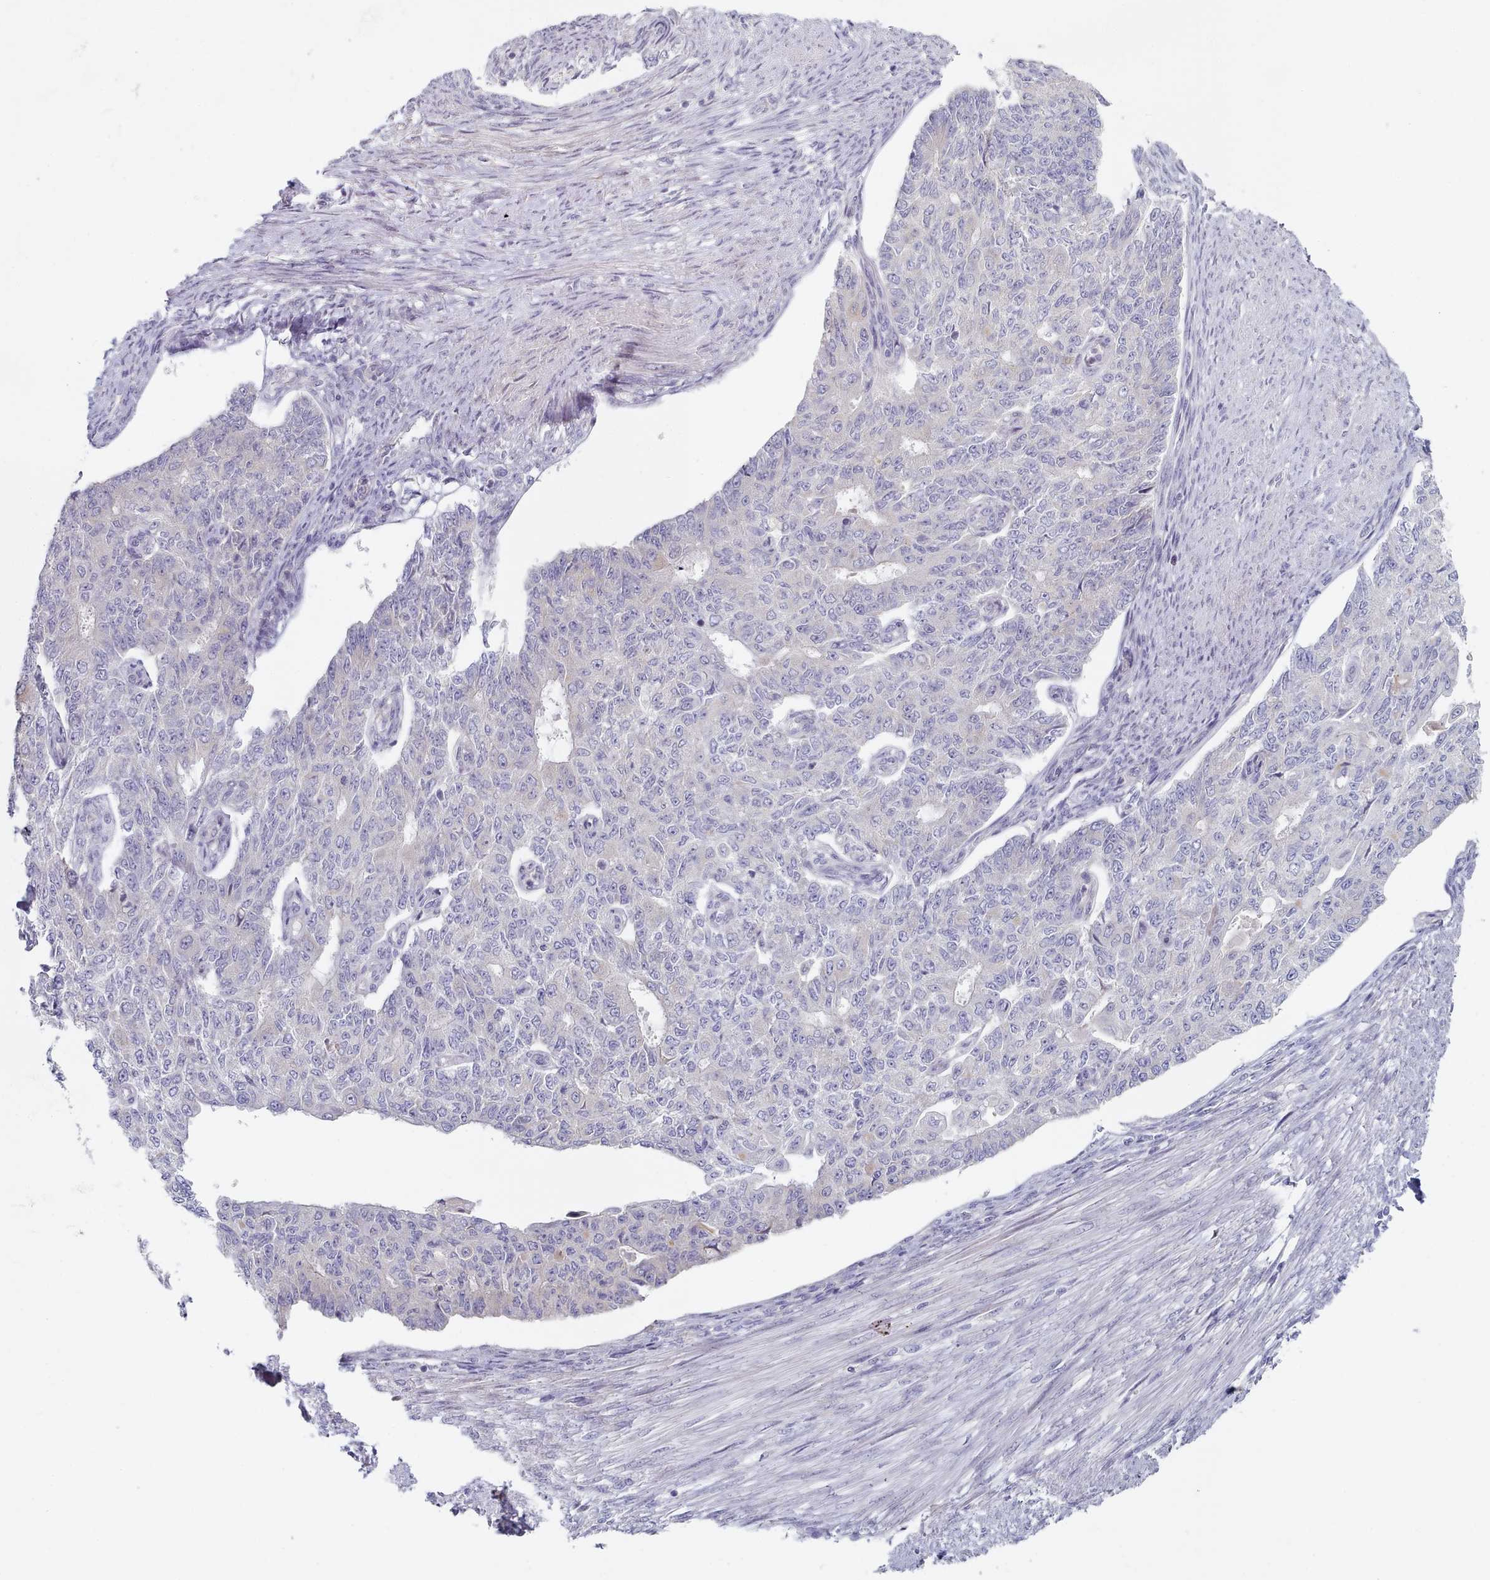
{"staining": {"intensity": "negative", "quantity": "none", "location": "none"}, "tissue": "endometrial cancer", "cell_type": "Tumor cells", "image_type": "cancer", "snomed": [{"axis": "morphology", "description": "Adenocarcinoma, NOS"}, {"axis": "topography", "description": "Endometrium"}], "caption": "Immunohistochemistry micrograph of neoplastic tissue: adenocarcinoma (endometrial) stained with DAB exhibits no significant protein expression in tumor cells.", "gene": "TYW1B", "patient": {"sex": "female", "age": 32}}